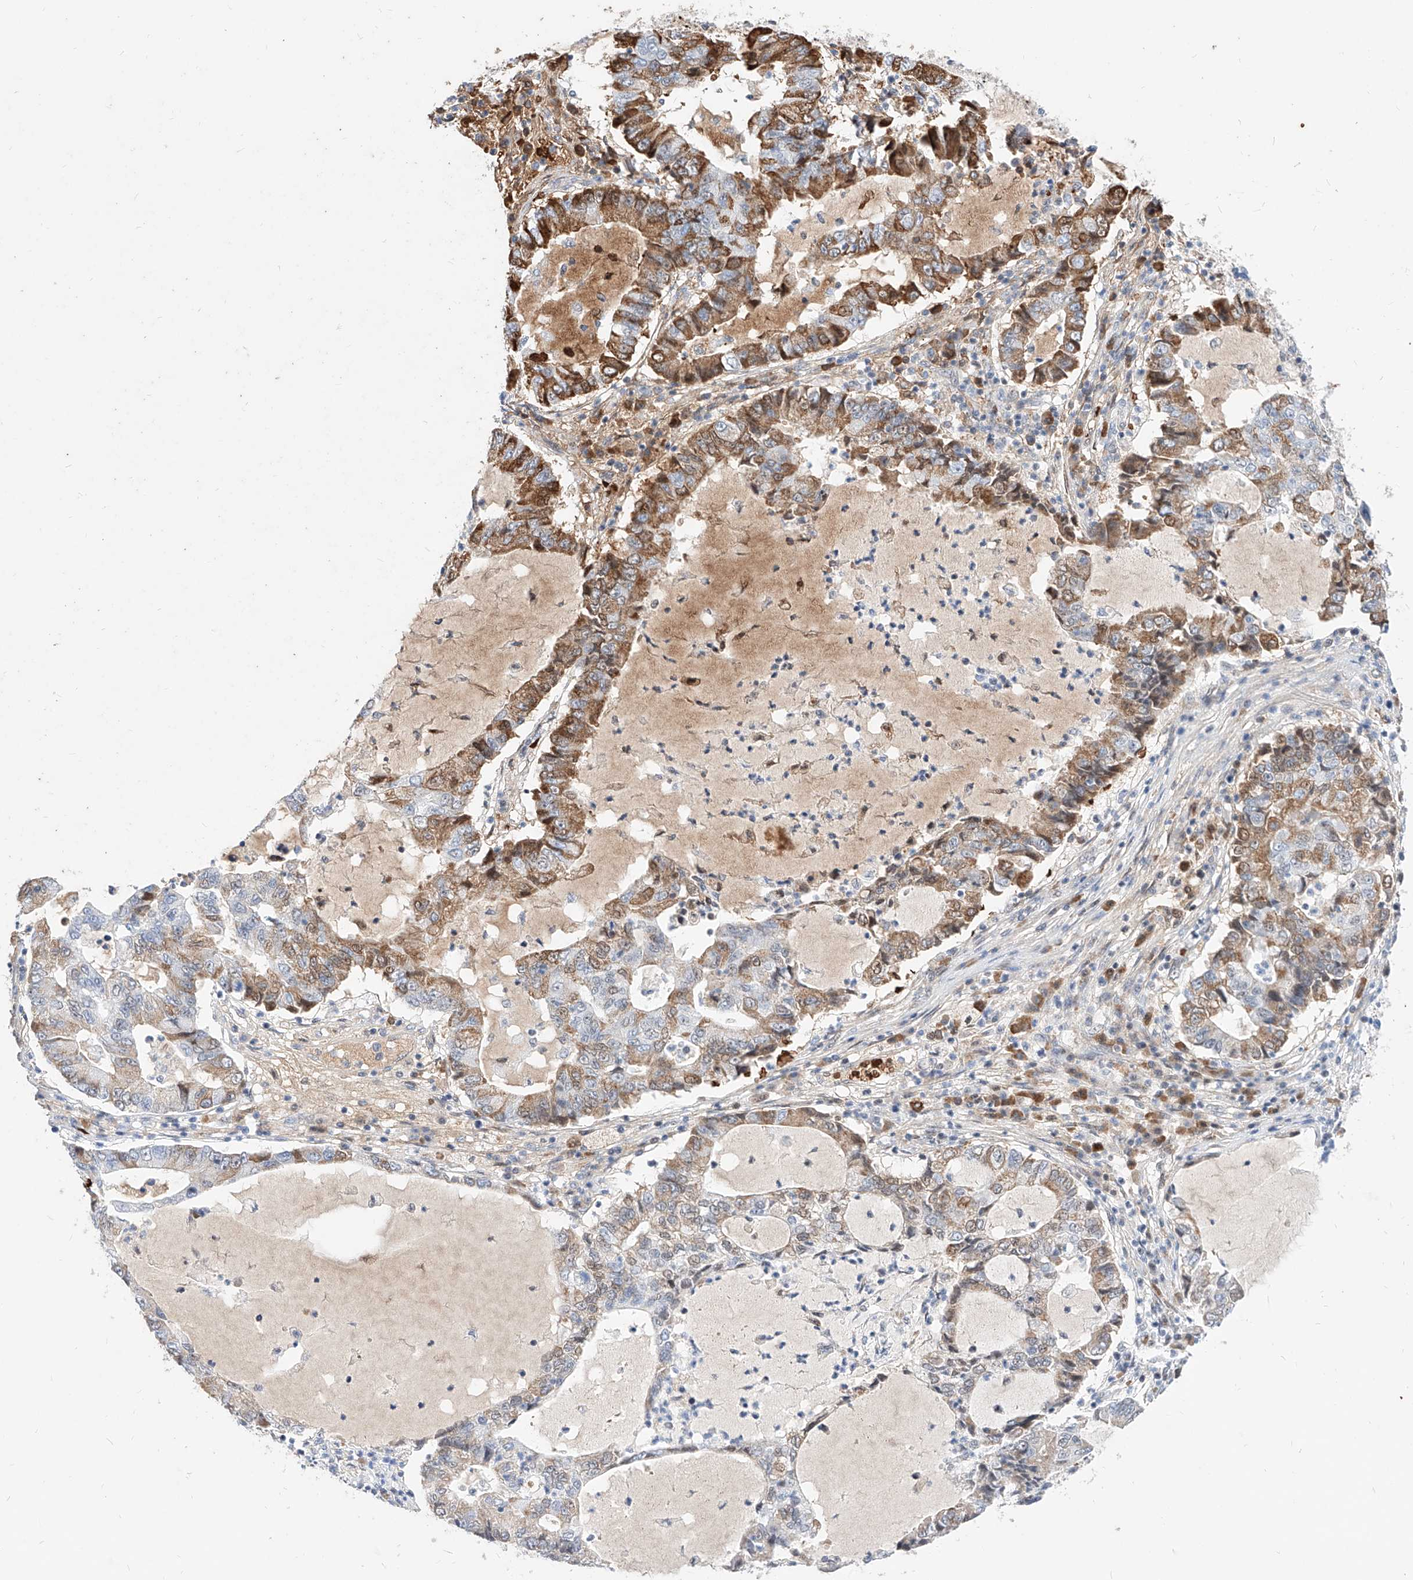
{"staining": {"intensity": "moderate", "quantity": ">75%", "location": "cytoplasmic/membranous"}, "tissue": "lung cancer", "cell_type": "Tumor cells", "image_type": "cancer", "snomed": [{"axis": "morphology", "description": "Adenocarcinoma, NOS"}, {"axis": "topography", "description": "Lung"}], "caption": "Brown immunohistochemical staining in human adenocarcinoma (lung) shows moderate cytoplasmic/membranous positivity in approximately >75% of tumor cells.", "gene": "ZFP42", "patient": {"sex": "female", "age": 51}}